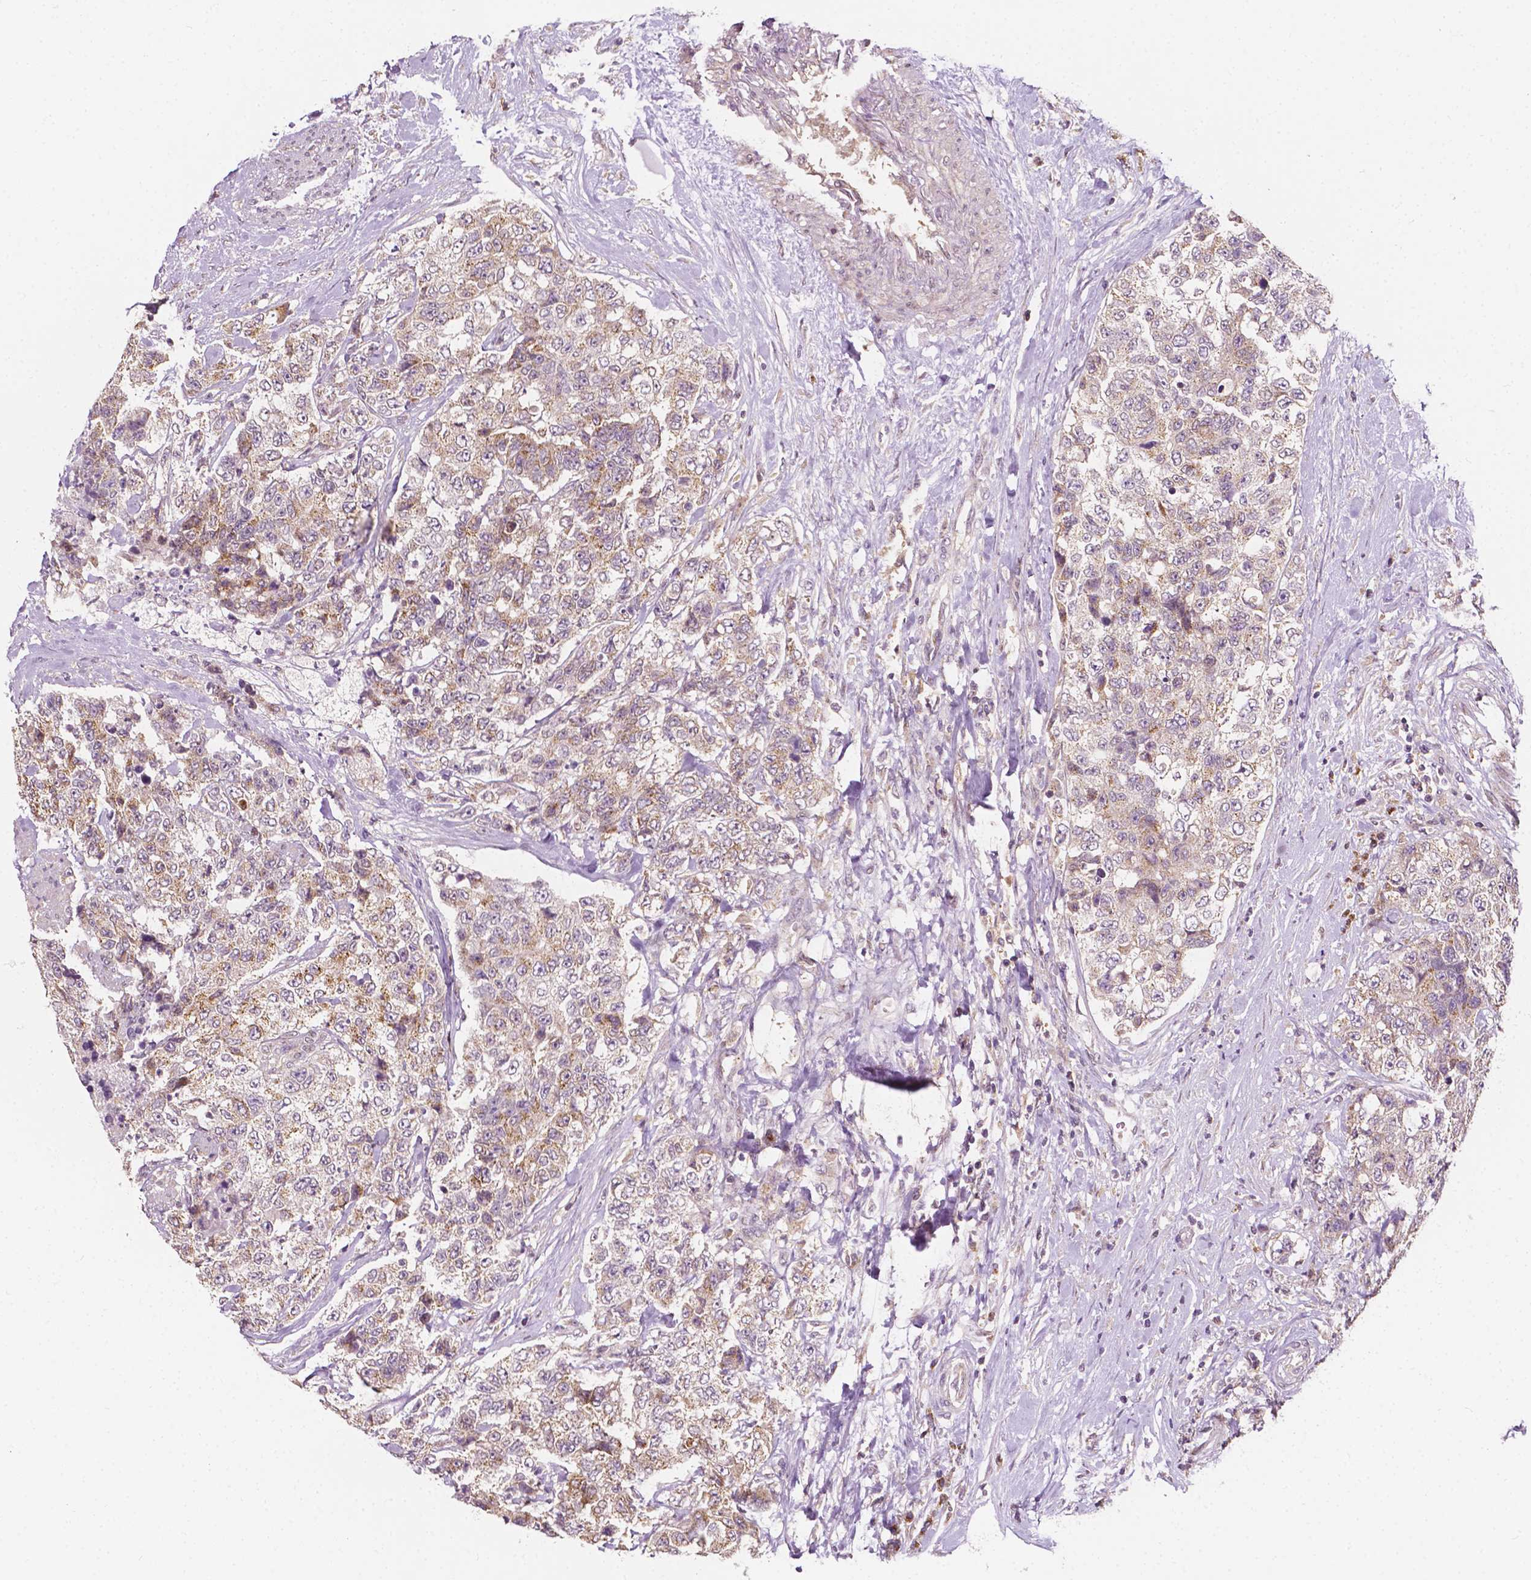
{"staining": {"intensity": "weak", "quantity": ">75%", "location": "cytoplasmic/membranous"}, "tissue": "urothelial cancer", "cell_type": "Tumor cells", "image_type": "cancer", "snomed": [{"axis": "morphology", "description": "Urothelial carcinoma, High grade"}, {"axis": "topography", "description": "Urinary bladder"}], "caption": "This is a photomicrograph of immunohistochemistry (IHC) staining of high-grade urothelial carcinoma, which shows weak positivity in the cytoplasmic/membranous of tumor cells.", "gene": "EBAG9", "patient": {"sex": "female", "age": 78}}